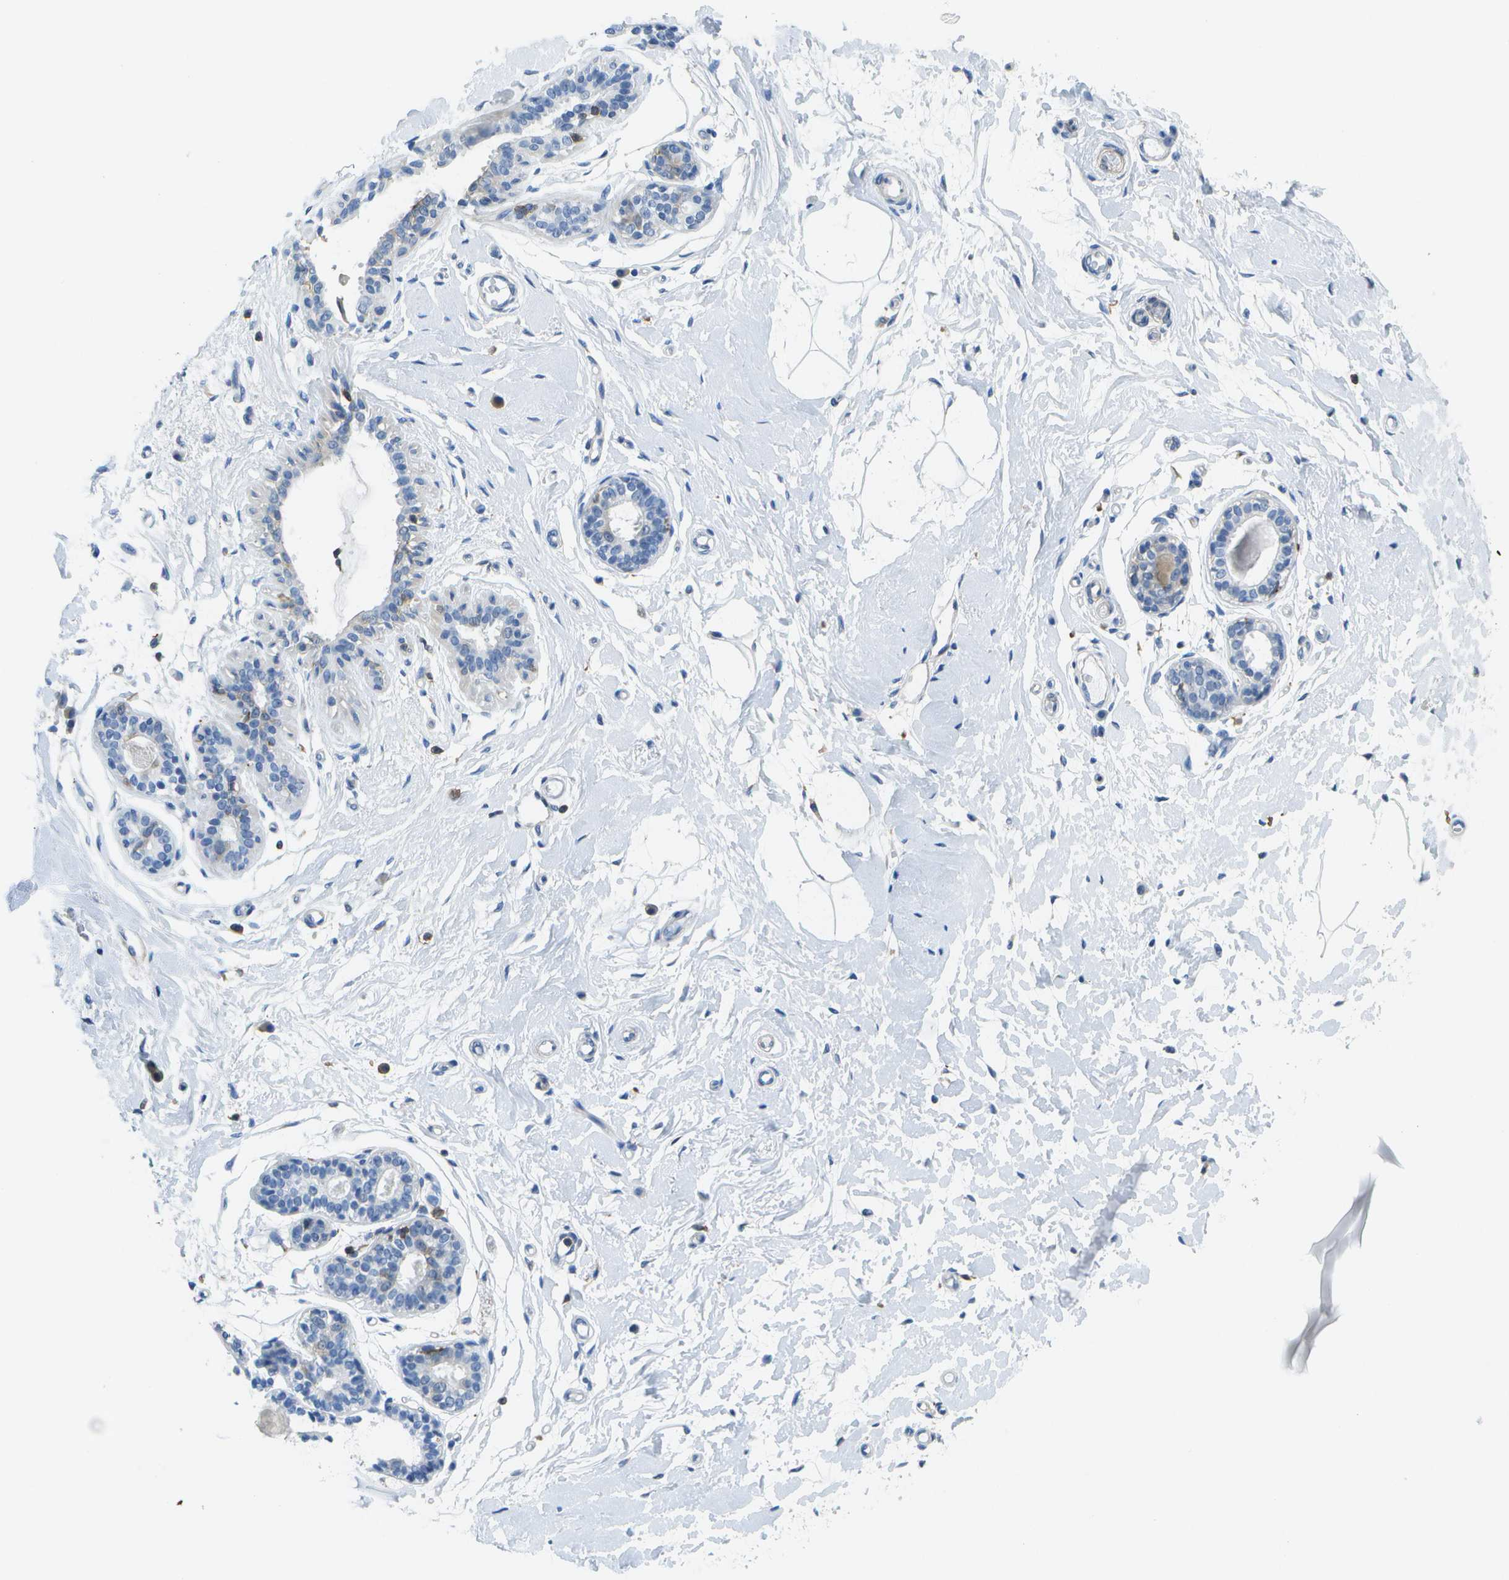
{"staining": {"intensity": "negative", "quantity": "none", "location": "none"}, "tissue": "breast", "cell_type": "Adipocytes", "image_type": "normal", "snomed": [{"axis": "morphology", "description": "Normal tissue, NOS"}, {"axis": "morphology", "description": "Lobular carcinoma"}, {"axis": "topography", "description": "Breast"}], "caption": "This is a image of immunohistochemistry staining of normal breast, which shows no staining in adipocytes. (IHC, brightfield microscopy, high magnification).", "gene": "RCSD1", "patient": {"sex": "female", "age": 59}}